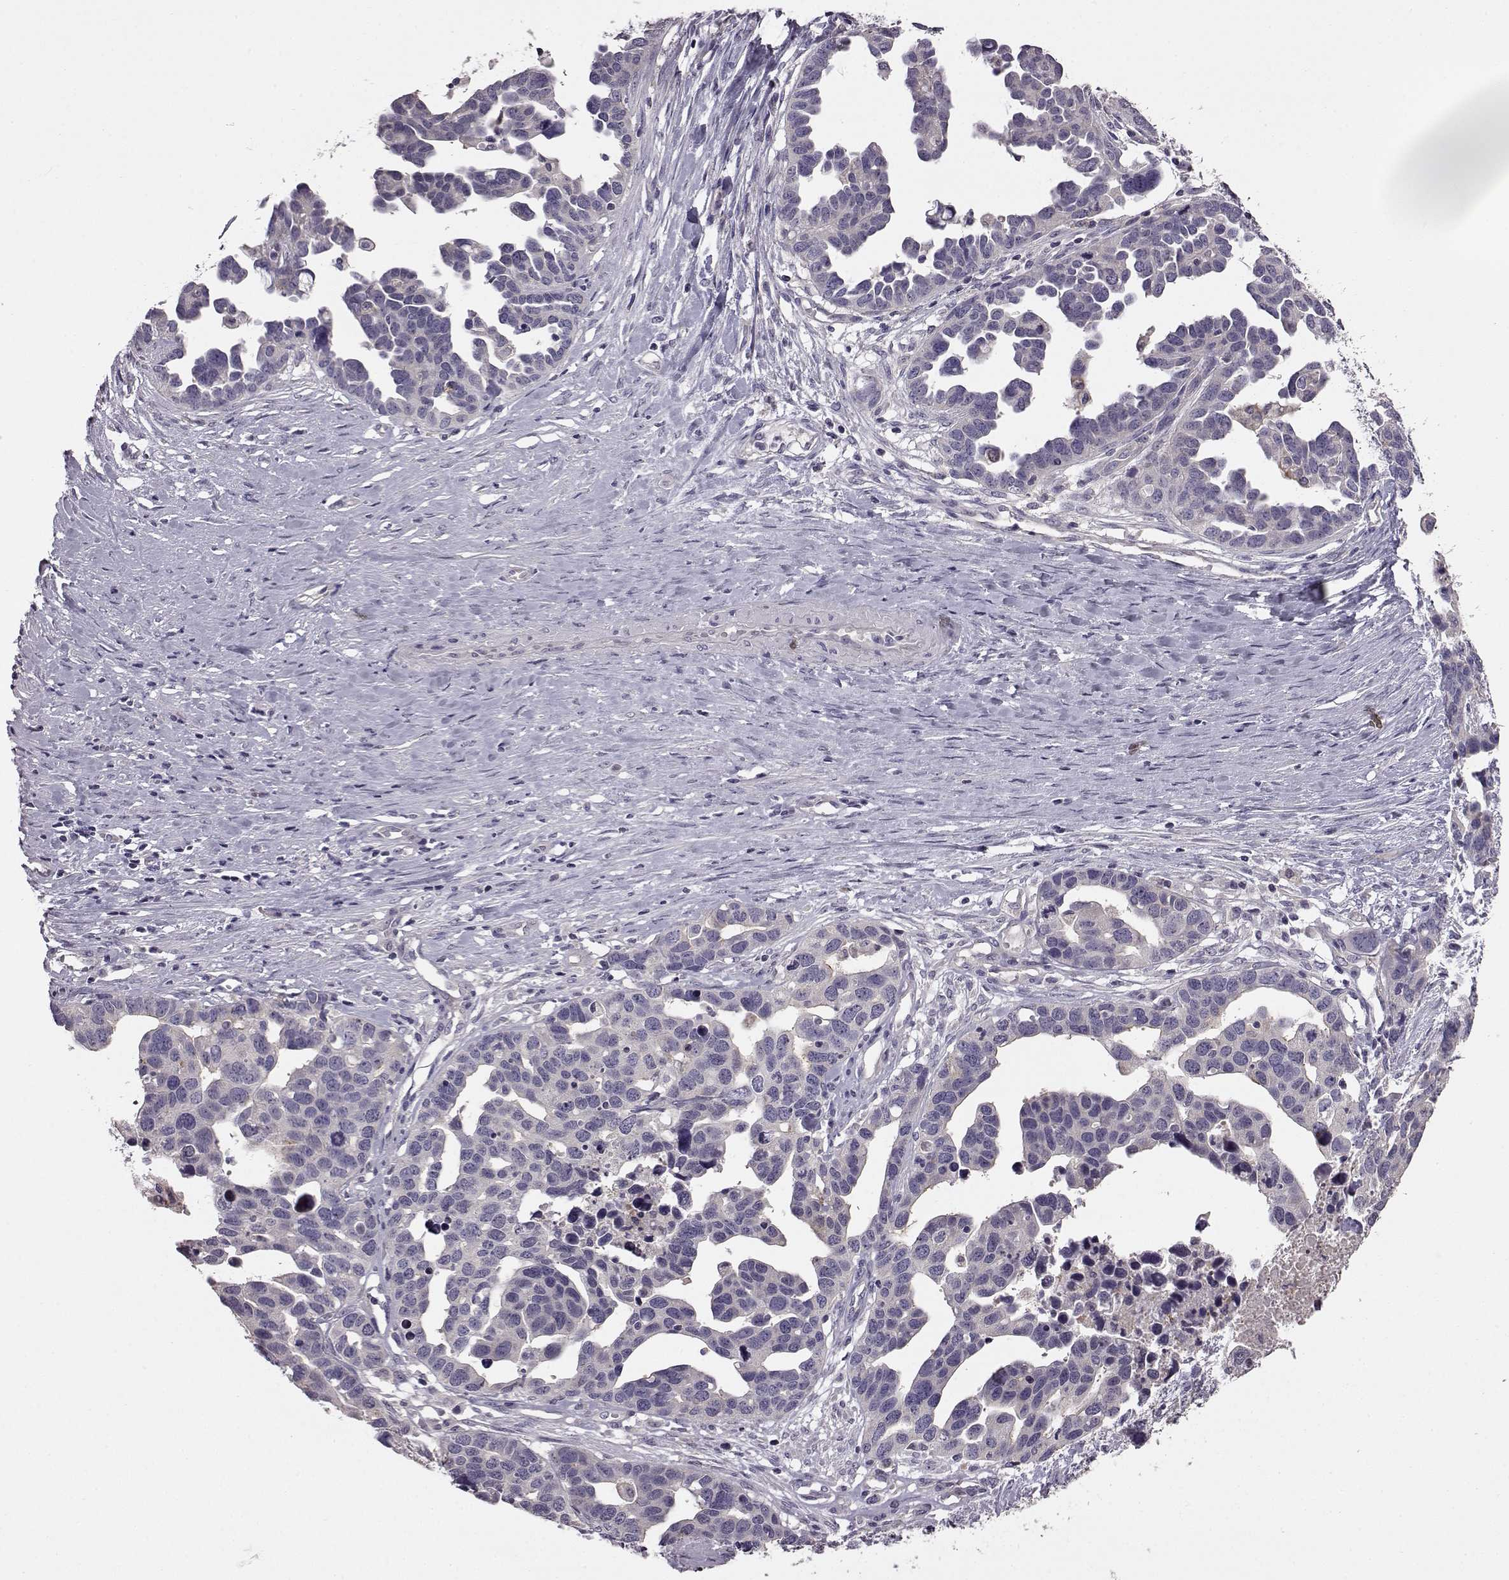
{"staining": {"intensity": "negative", "quantity": "none", "location": "none"}, "tissue": "ovarian cancer", "cell_type": "Tumor cells", "image_type": "cancer", "snomed": [{"axis": "morphology", "description": "Cystadenocarcinoma, serous, NOS"}, {"axis": "topography", "description": "Ovary"}], "caption": "The immunohistochemistry (IHC) micrograph has no significant expression in tumor cells of ovarian cancer tissue.", "gene": "ADGRG2", "patient": {"sex": "female", "age": 54}}